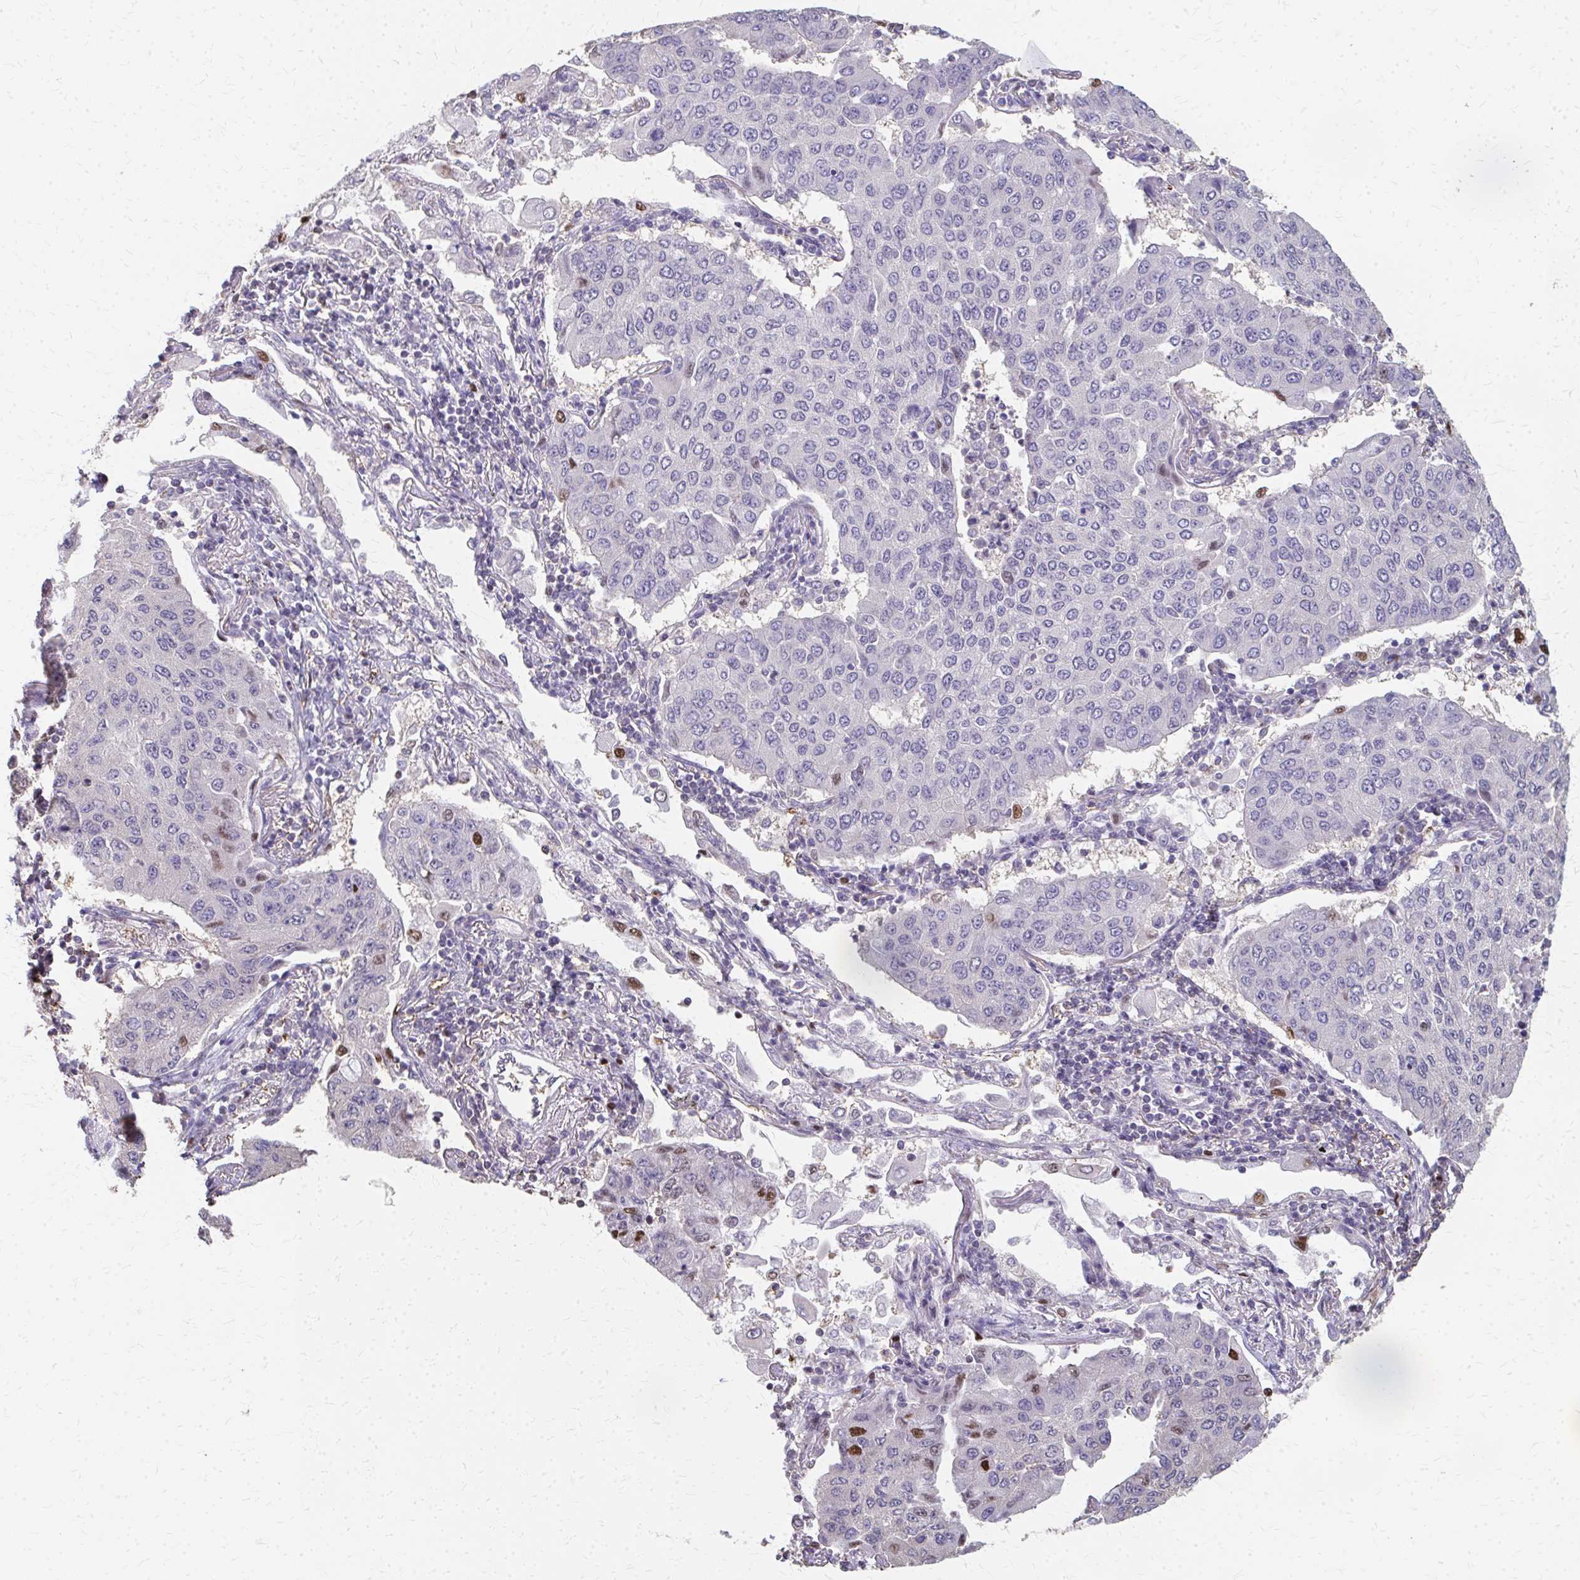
{"staining": {"intensity": "negative", "quantity": "none", "location": "none"}, "tissue": "lung cancer", "cell_type": "Tumor cells", "image_type": "cancer", "snomed": [{"axis": "morphology", "description": "Squamous cell carcinoma, NOS"}, {"axis": "topography", "description": "Lung"}], "caption": "Tumor cells show no significant staining in lung cancer (squamous cell carcinoma).", "gene": "RABGAP1L", "patient": {"sex": "male", "age": 74}}